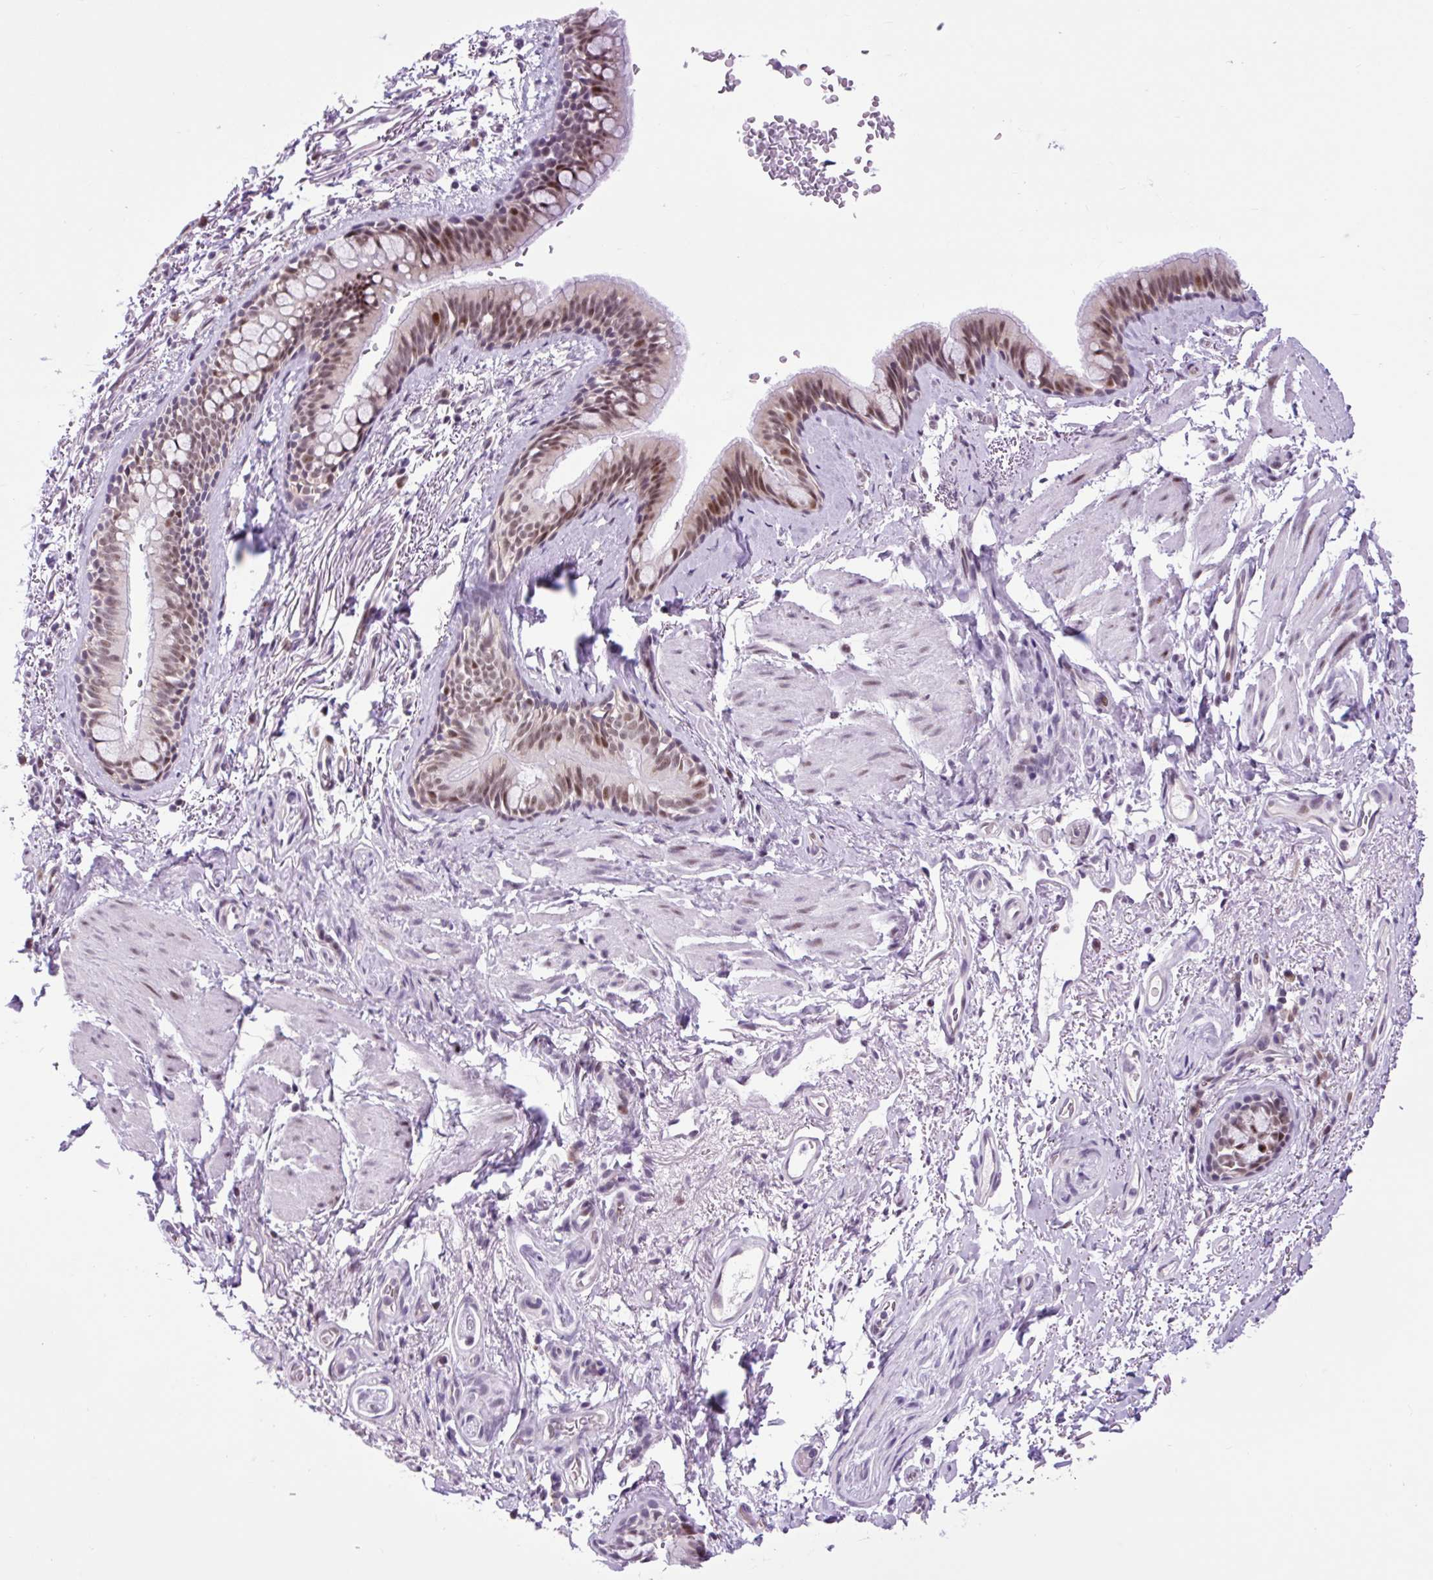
{"staining": {"intensity": "moderate", "quantity": ">75%", "location": "nuclear"}, "tissue": "bronchus", "cell_type": "Respiratory epithelial cells", "image_type": "normal", "snomed": [{"axis": "morphology", "description": "Normal tissue, NOS"}, {"axis": "topography", "description": "Bronchus"}], "caption": "The immunohistochemical stain shows moderate nuclear staining in respiratory epithelial cells of benign bronchus.", "gene": "CLK2", "patient": {"sex": "male", "age": 67}}